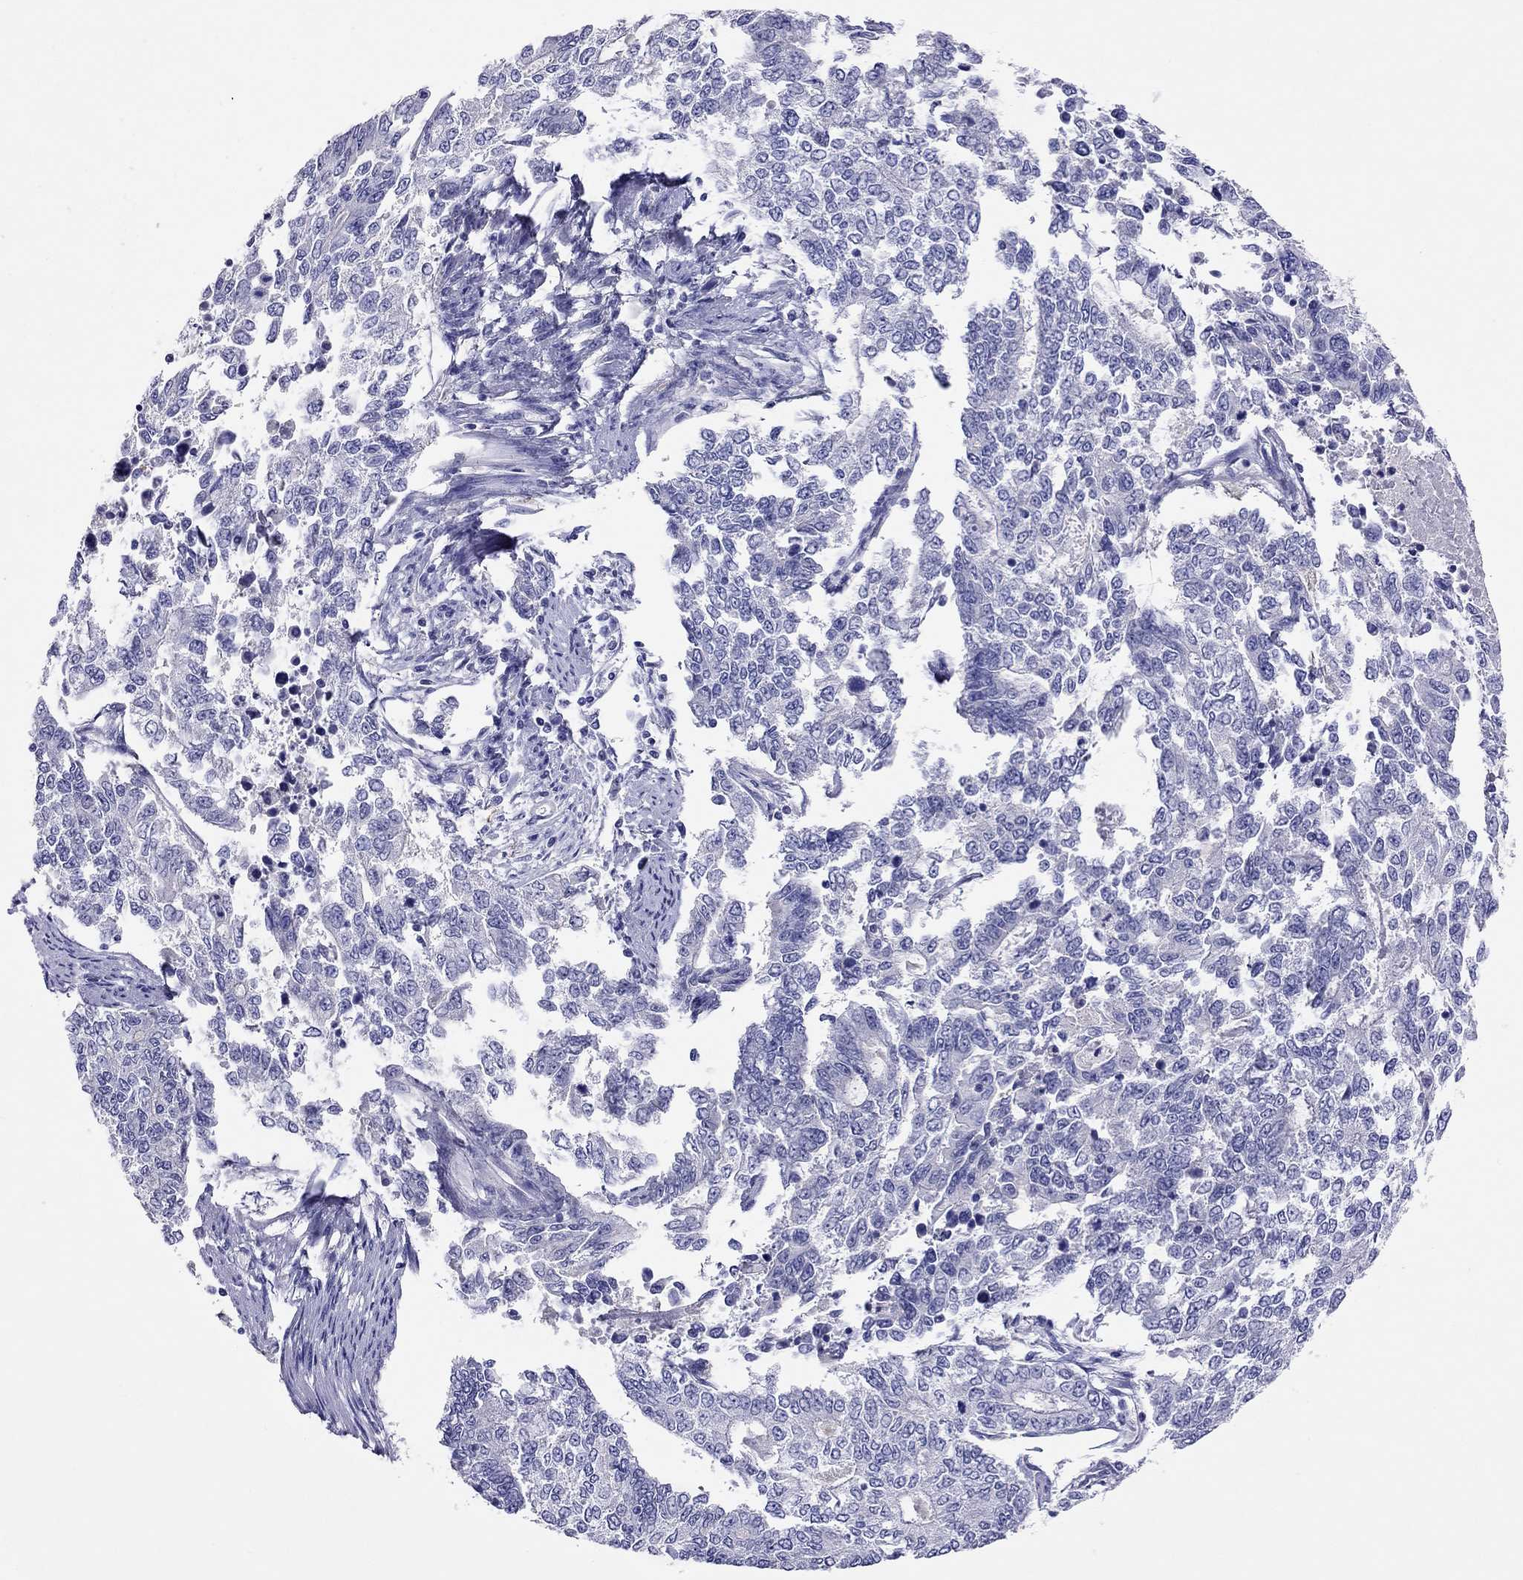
{"staining": {"intensity": "negative", "quantity": "none", "location": "none"}, "tissue": "endometrial cancer", "cell_type": "Tumor cells", "image_type": "cancer", "snomed": [{"axis": "morphology", "description": "Adenocarcinoma, NOS"}, {"axis": "topography", "description": "Uterus"}], "caption": "This is an immunohistochemistry (IHC) image of endometrial cancer. There is no expression in tumor cells.", "gene": "CAPNS2", "patient": {"sex": "female", "age": 59}}